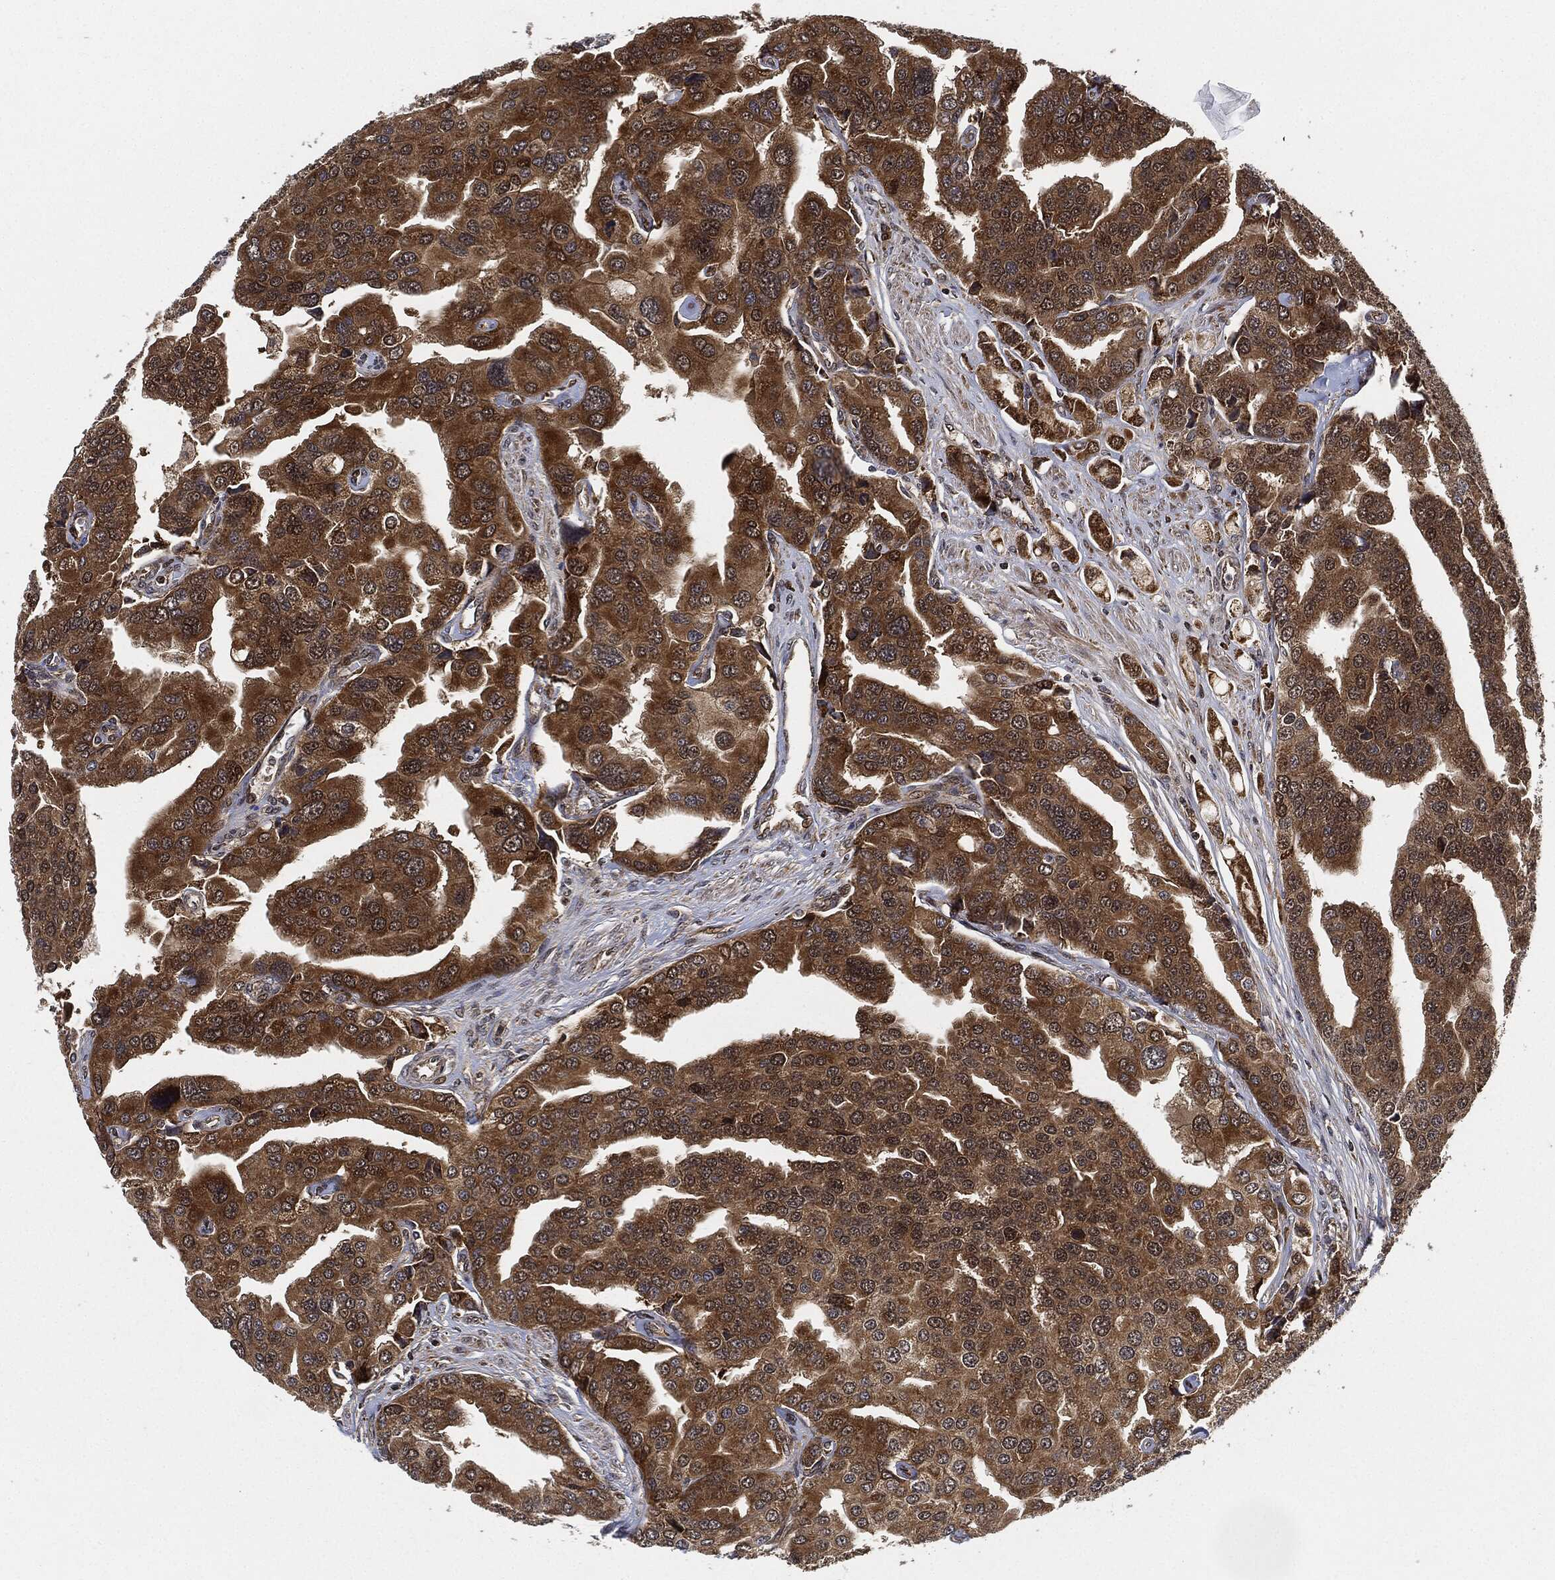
{"staining": {"intensity": "moderate", "quantity": ">75%", "location": "cytoplasmic/membranous"}, "tissue": "prostate cancer", "cell_type": "Tumor cells", "image_type": "cancer", "snomed": [{"axis": "morphology", "description": "Adenocarcinoma, NOS"}, {"axis": "topography", "description": "Prostate and seminal vesicle, NOS"}, {"axis": "topography", "description": "Prostate"}], "caption": "Prostate adenocarcinoma stained with a brown dye exhibits moderate cytoplasmic/membranous positive positivity in approximately >75% of tumor cells.", "gene": "RNASEL", "patient": {"sex": "male", "age": 69}}